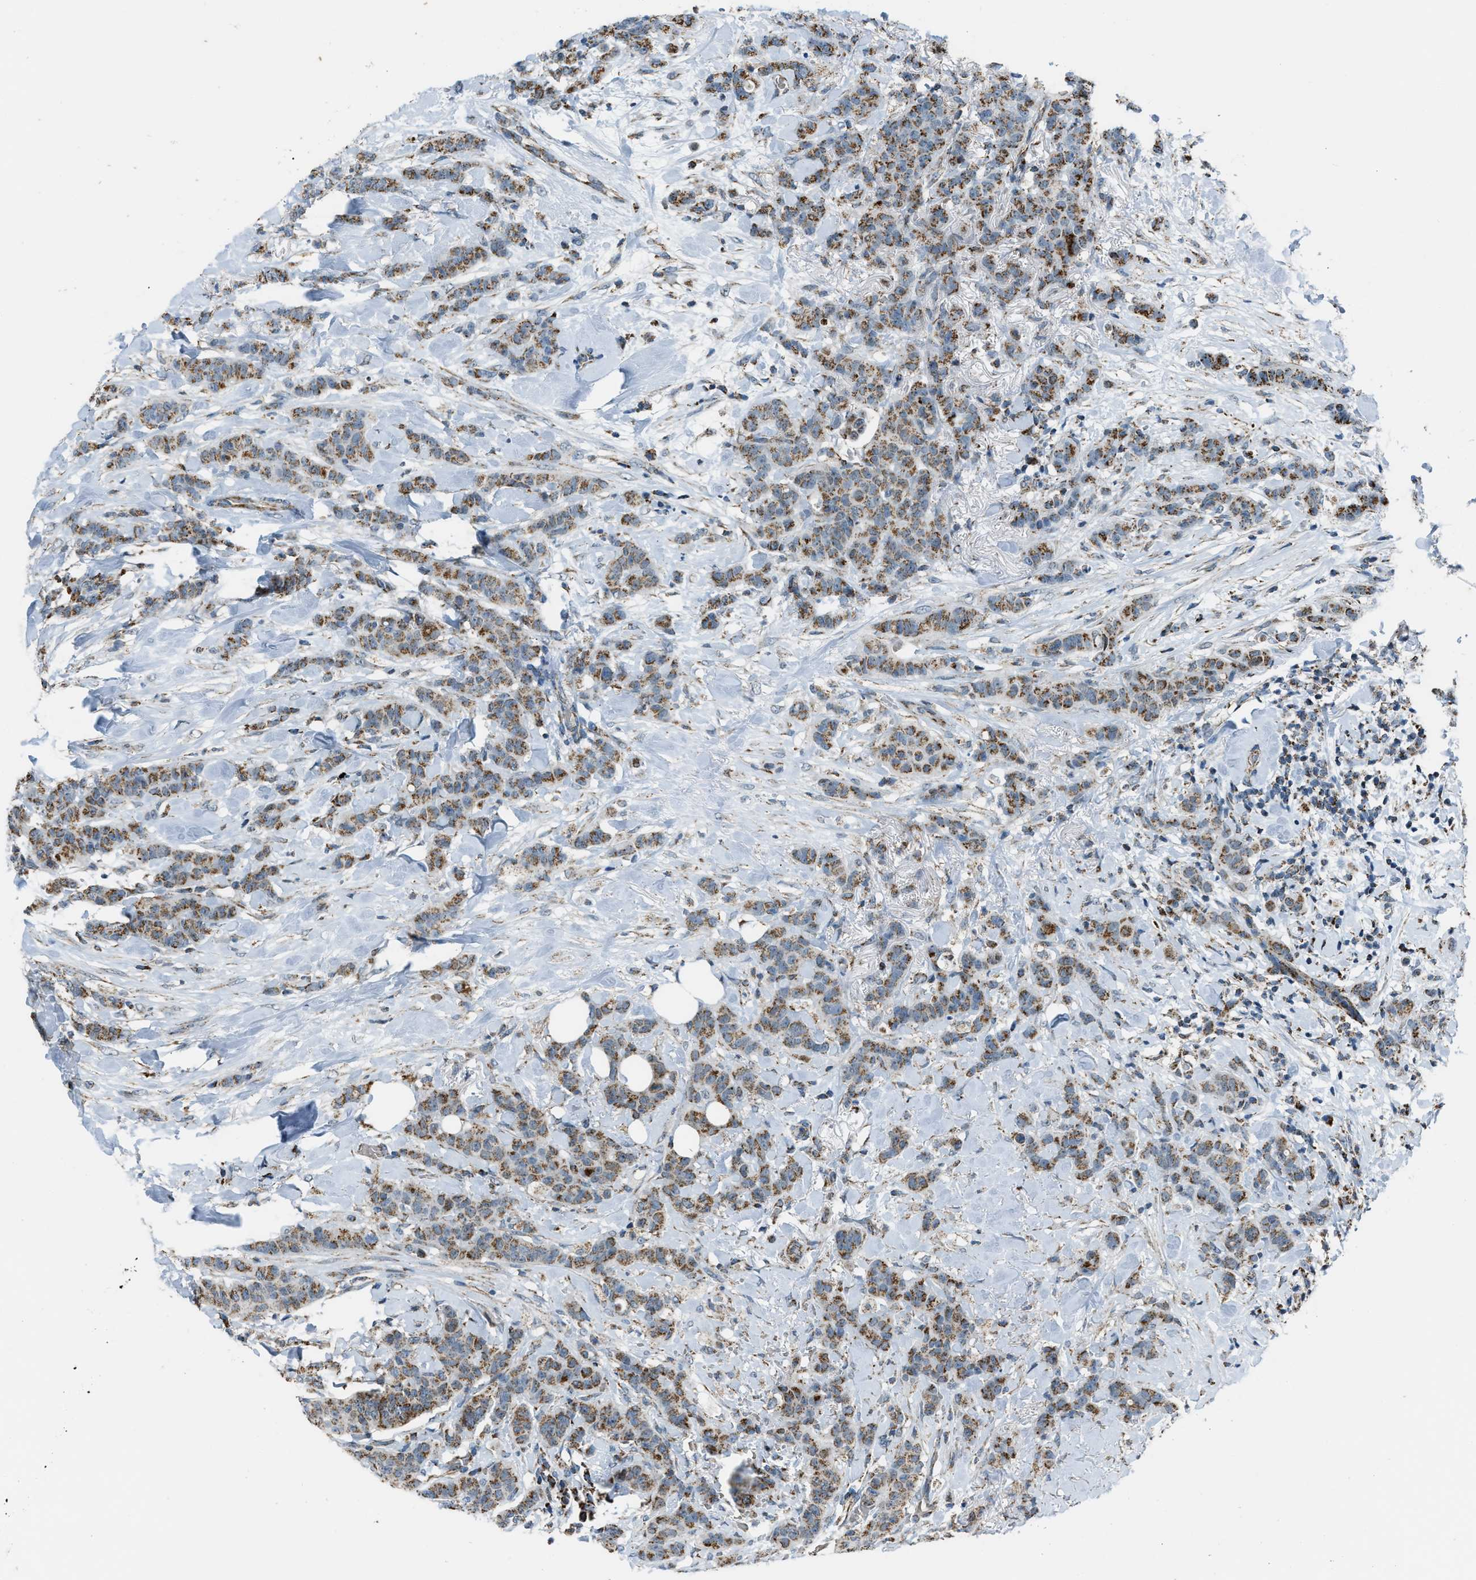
{"staining": {"intensity": "moderate", "quantity": ">75%", "location": "cytoplasmic/membranous"}, "tissue": "breast cancer", "cell_type": "Tumor cells", "image_type": "cancer", "snomed": [{"axis": "morphology", "description": "Normal tissue, NOS"}, {"axis": "morphology", "description": "Duct carcinoma"}, {"axis": "topography", "description": "Breast"}], "caption": "Immunohistochemistry staining of invasive ductal carcinoma (breast), which demonstrates medium levels of moderate cytoplasmic/membranous positivity in about >75% of tumor cells indicating moderate cytoplasmic/membranous protein expression. The staining was performed using DAB (brown) for protein detection and nuclei were counterstained in hematoxylin (blue).", "gene": "CHN2", "patient": {"sex": "female", "age": 40}}